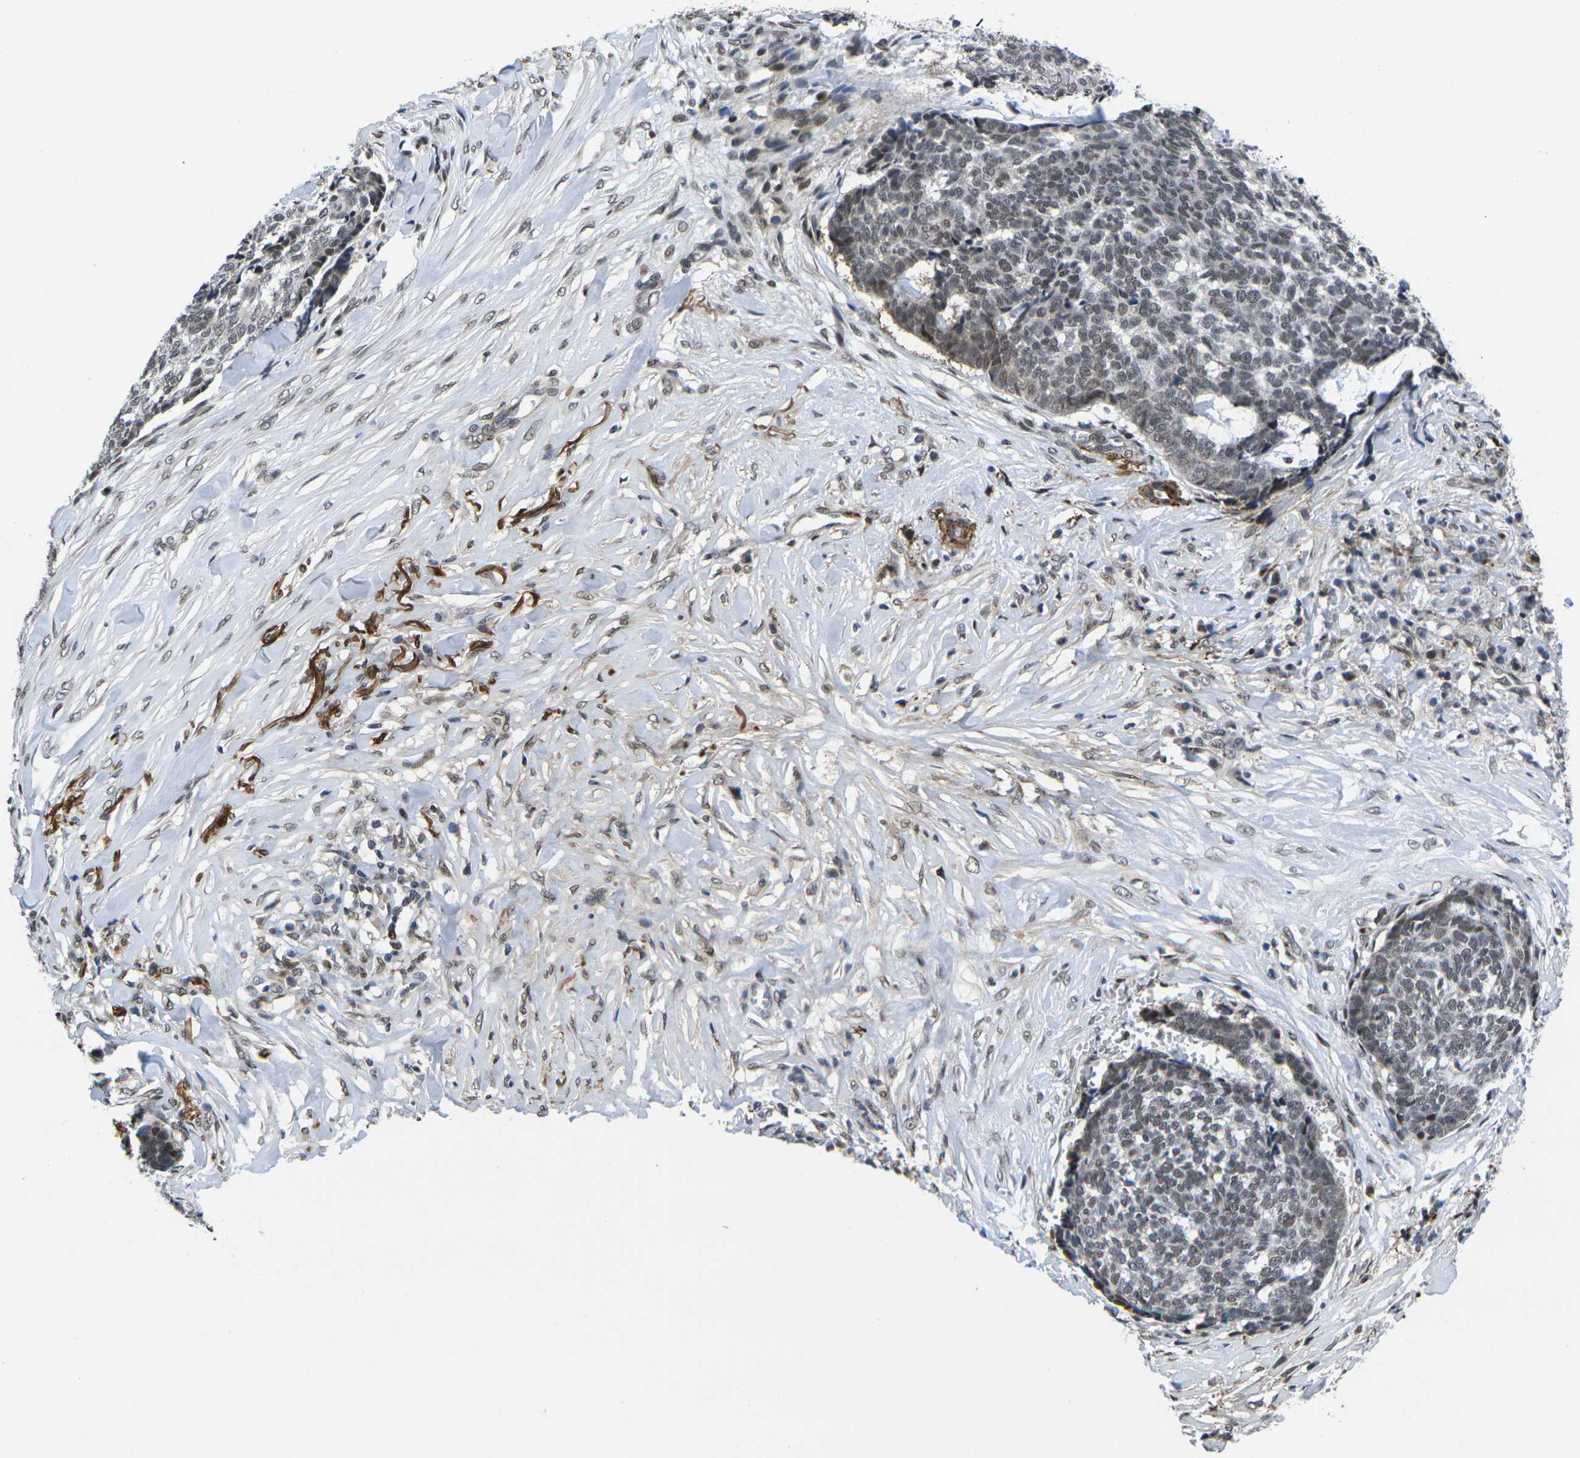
{"staining": {"intensity": "weak", "quantity": "25%-75%", "location": "nuclear"}, "tissue": "skin cancer", "cell_type": "Tumor cells", "image_type": "cancer", "snomed": [{"axis": "morphology", "description": "Basal cell carcinoma"}, {"axis": "topography", "description": "Skin"}], "caption": "Tumor cells exhibit low levels of weak nuclear staining in approximately 25%-75% of cells in basal cell carcinoma (skin).", "gene": "RBM7", "patient": {"sex": "male", "age": 84}}